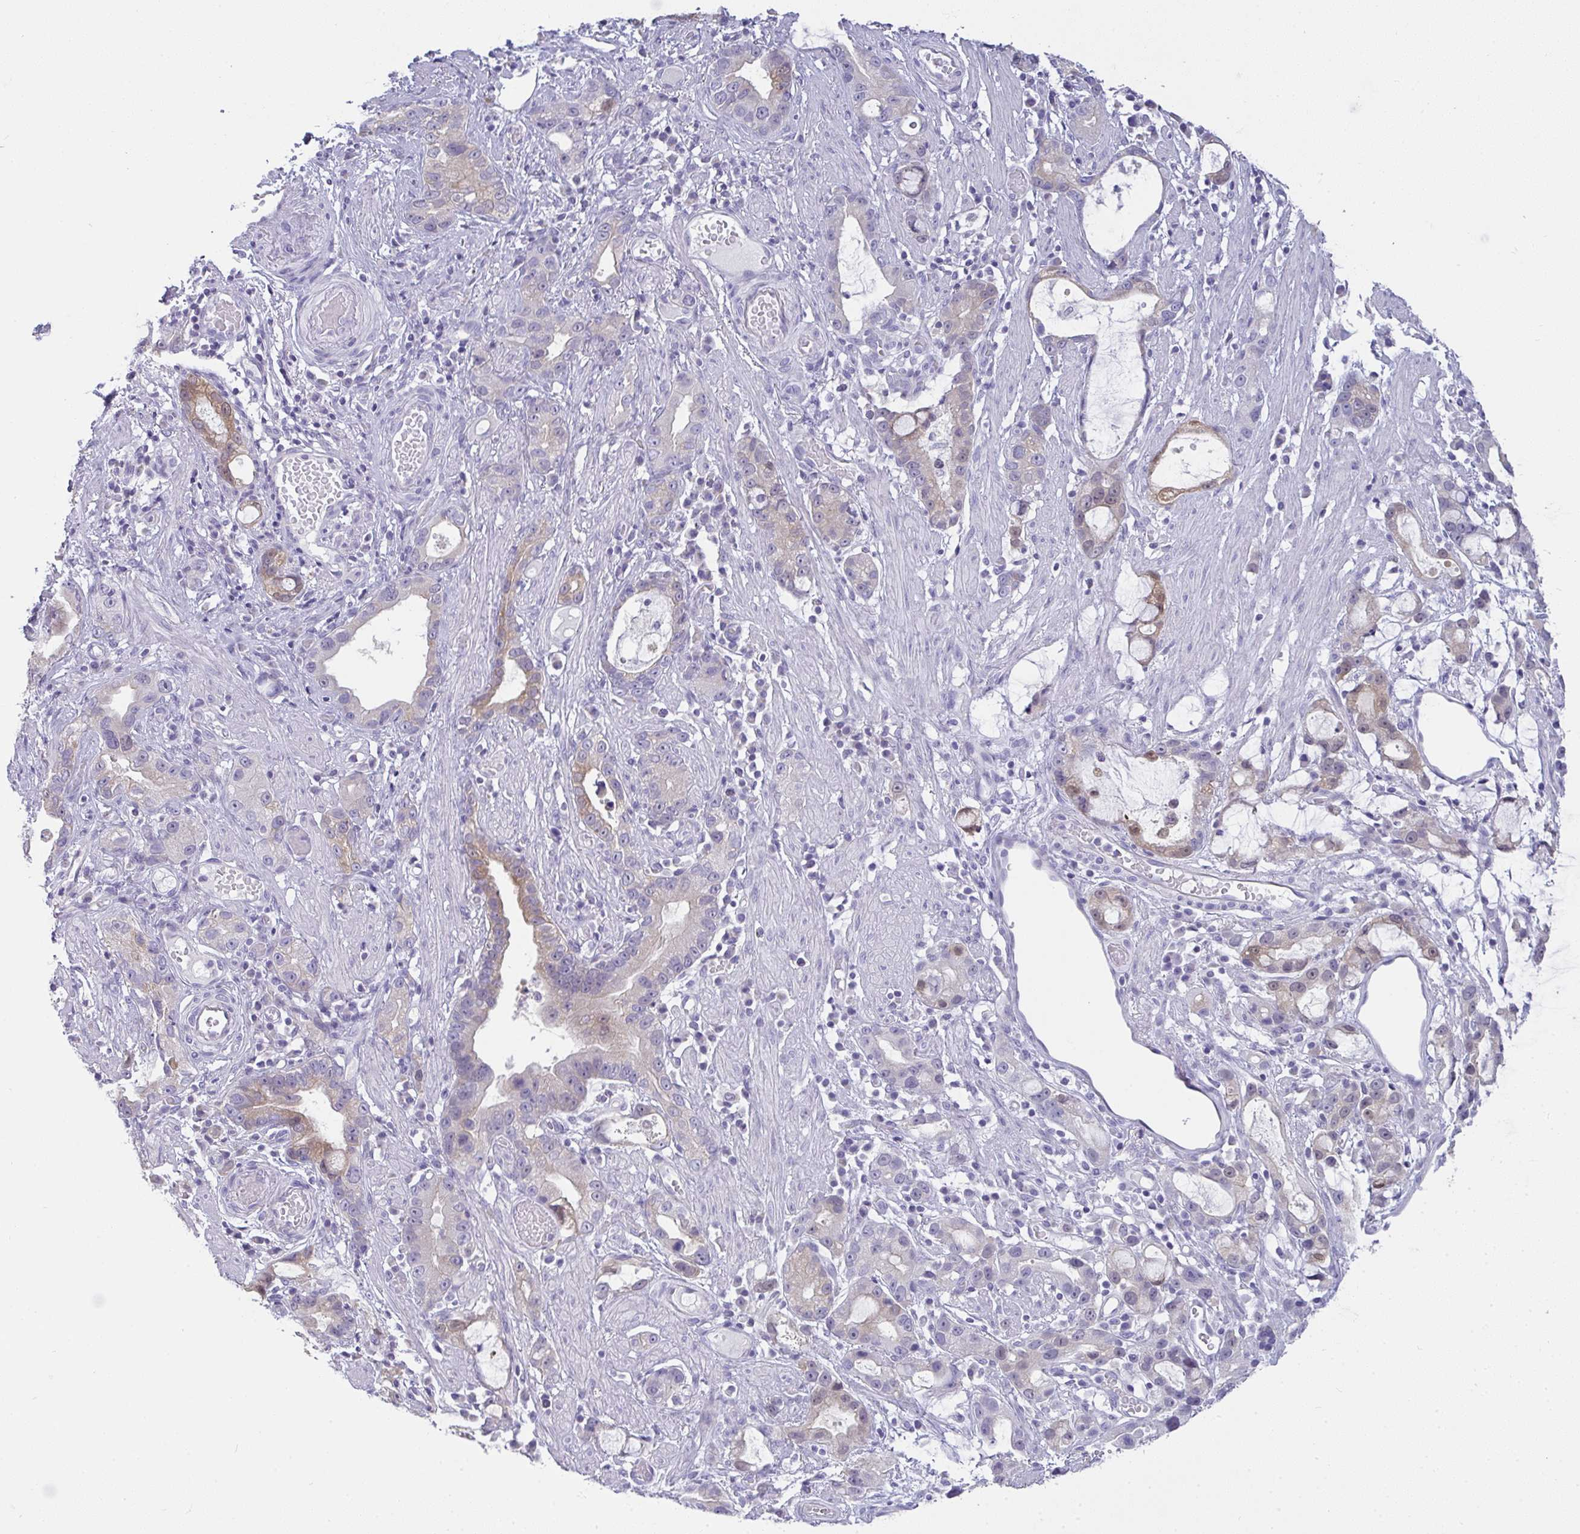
{"staining": {"intensity": "moderate", "quantity": "<25%", "location": "cytoplasmic/membranous"}, "tissue": "stomach cancer", "cell_type": "Tumor cells", "image_type": "cancer", "snomed": [{"axis": "morphology", "description": "Adenocarcinoma, NOS"}, {"axis": "topography", "description": "Stomach"}], "caption": "This histopathology image displays IHC staining of stomach cancer, with low moderate cytoplasmic/membranous expression in about <25% of tumor cells.", "gene": "GSDMB", "patient": {"sex": "male", "age": 55}}